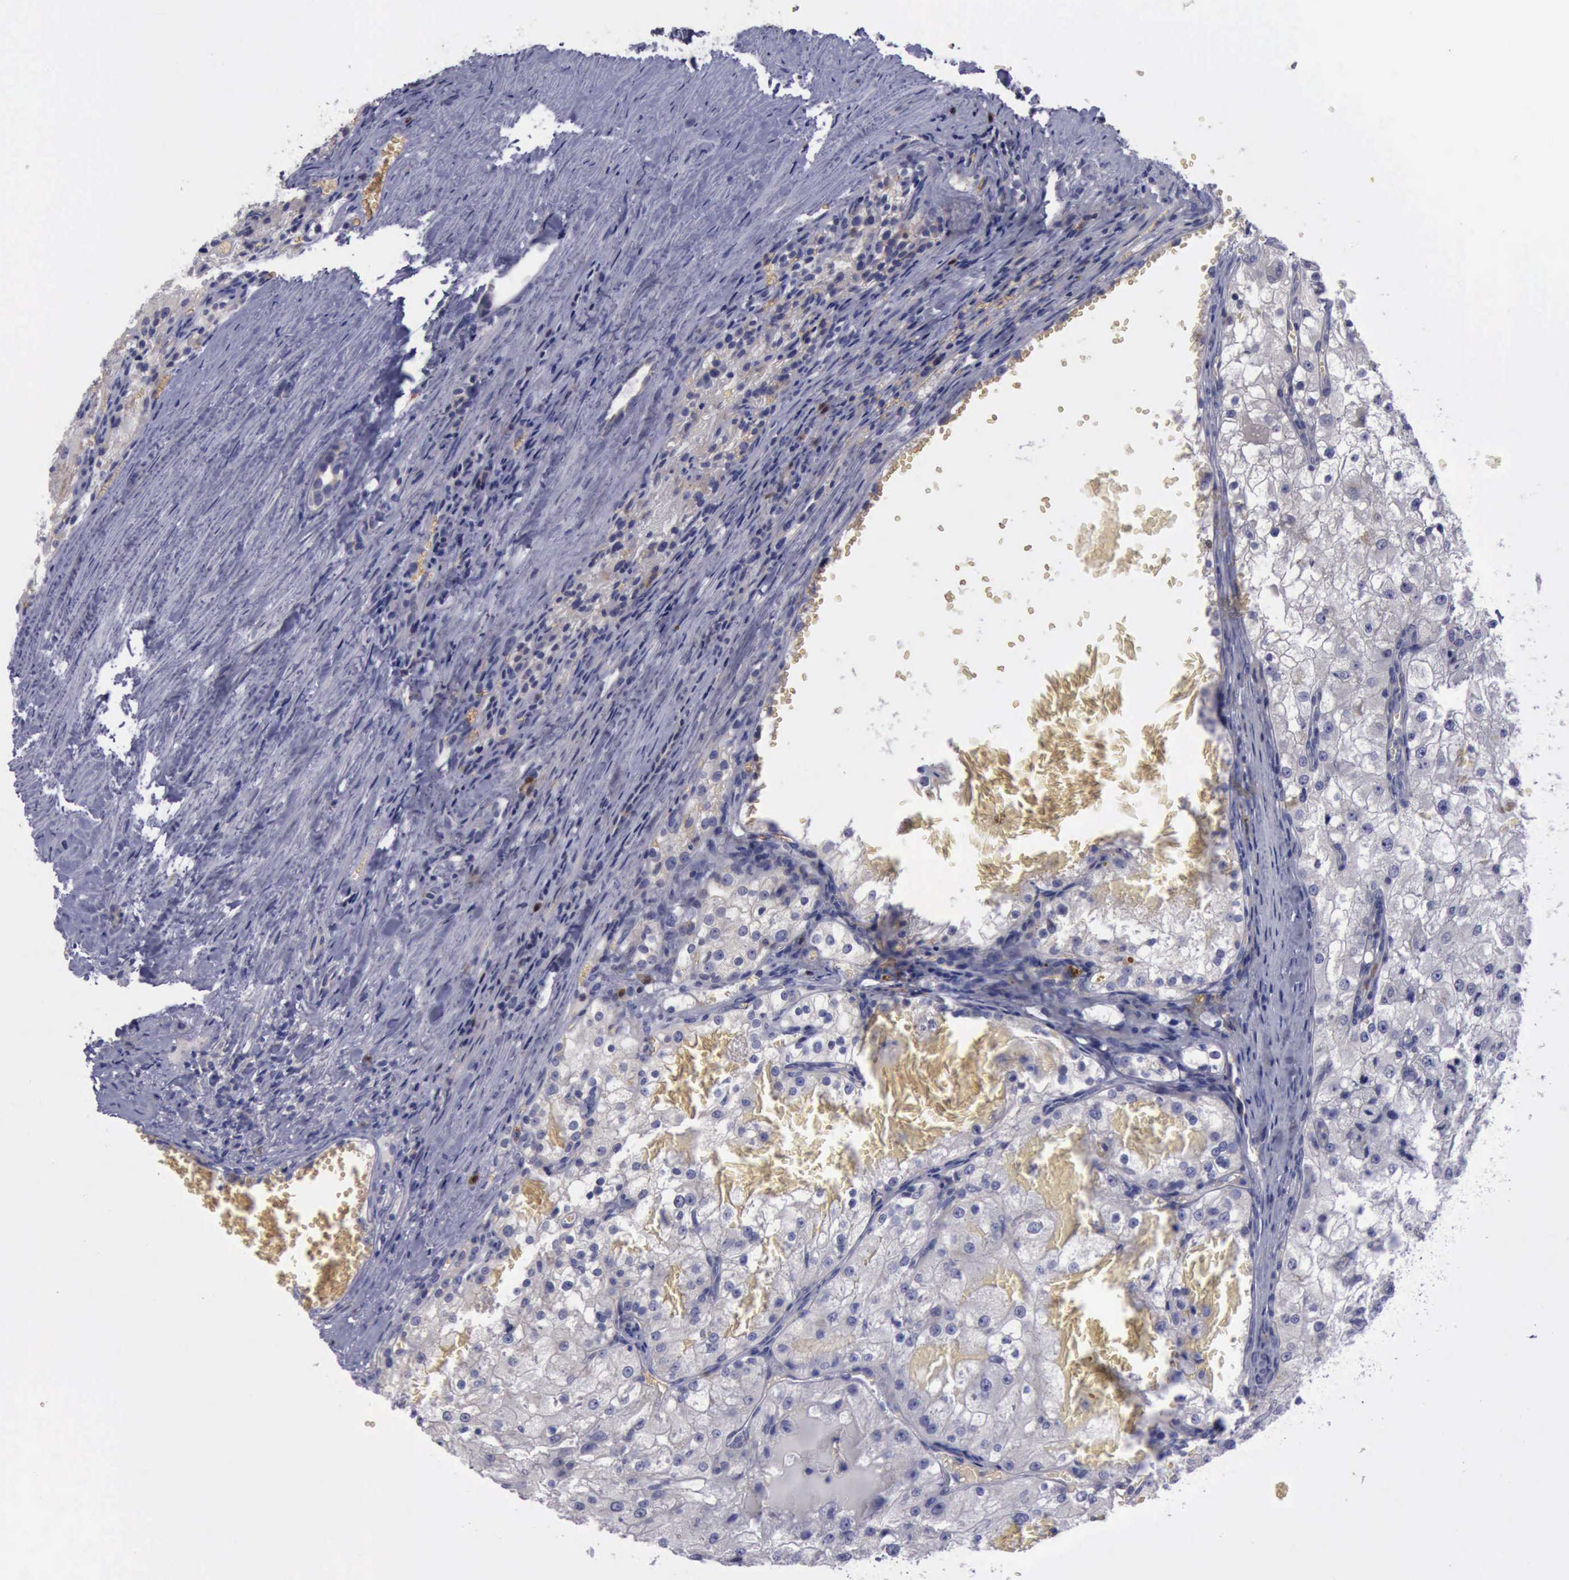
{"staining": {"intensity": "negative", "quantity": "none", "location": "none"}, "tissue": "renal cancer", "cell_type": "Tumor cells", "image_type": "cancer", "snomed": [{"axis": "morphology", "description": "Adenocarcinoma, NOS"}, {"axis": "topography", "description": "Kidney"}], "caption": "The IHC micrograph has no significant positivity in tumor cells of adenocarcinoma (renal) tissue. (DAB immunohistochemistry (IHC) visualized using brightfield microscopy, high magnification).", "gene": "CEP128", "patient": {"sex": "female", "age": 74}}